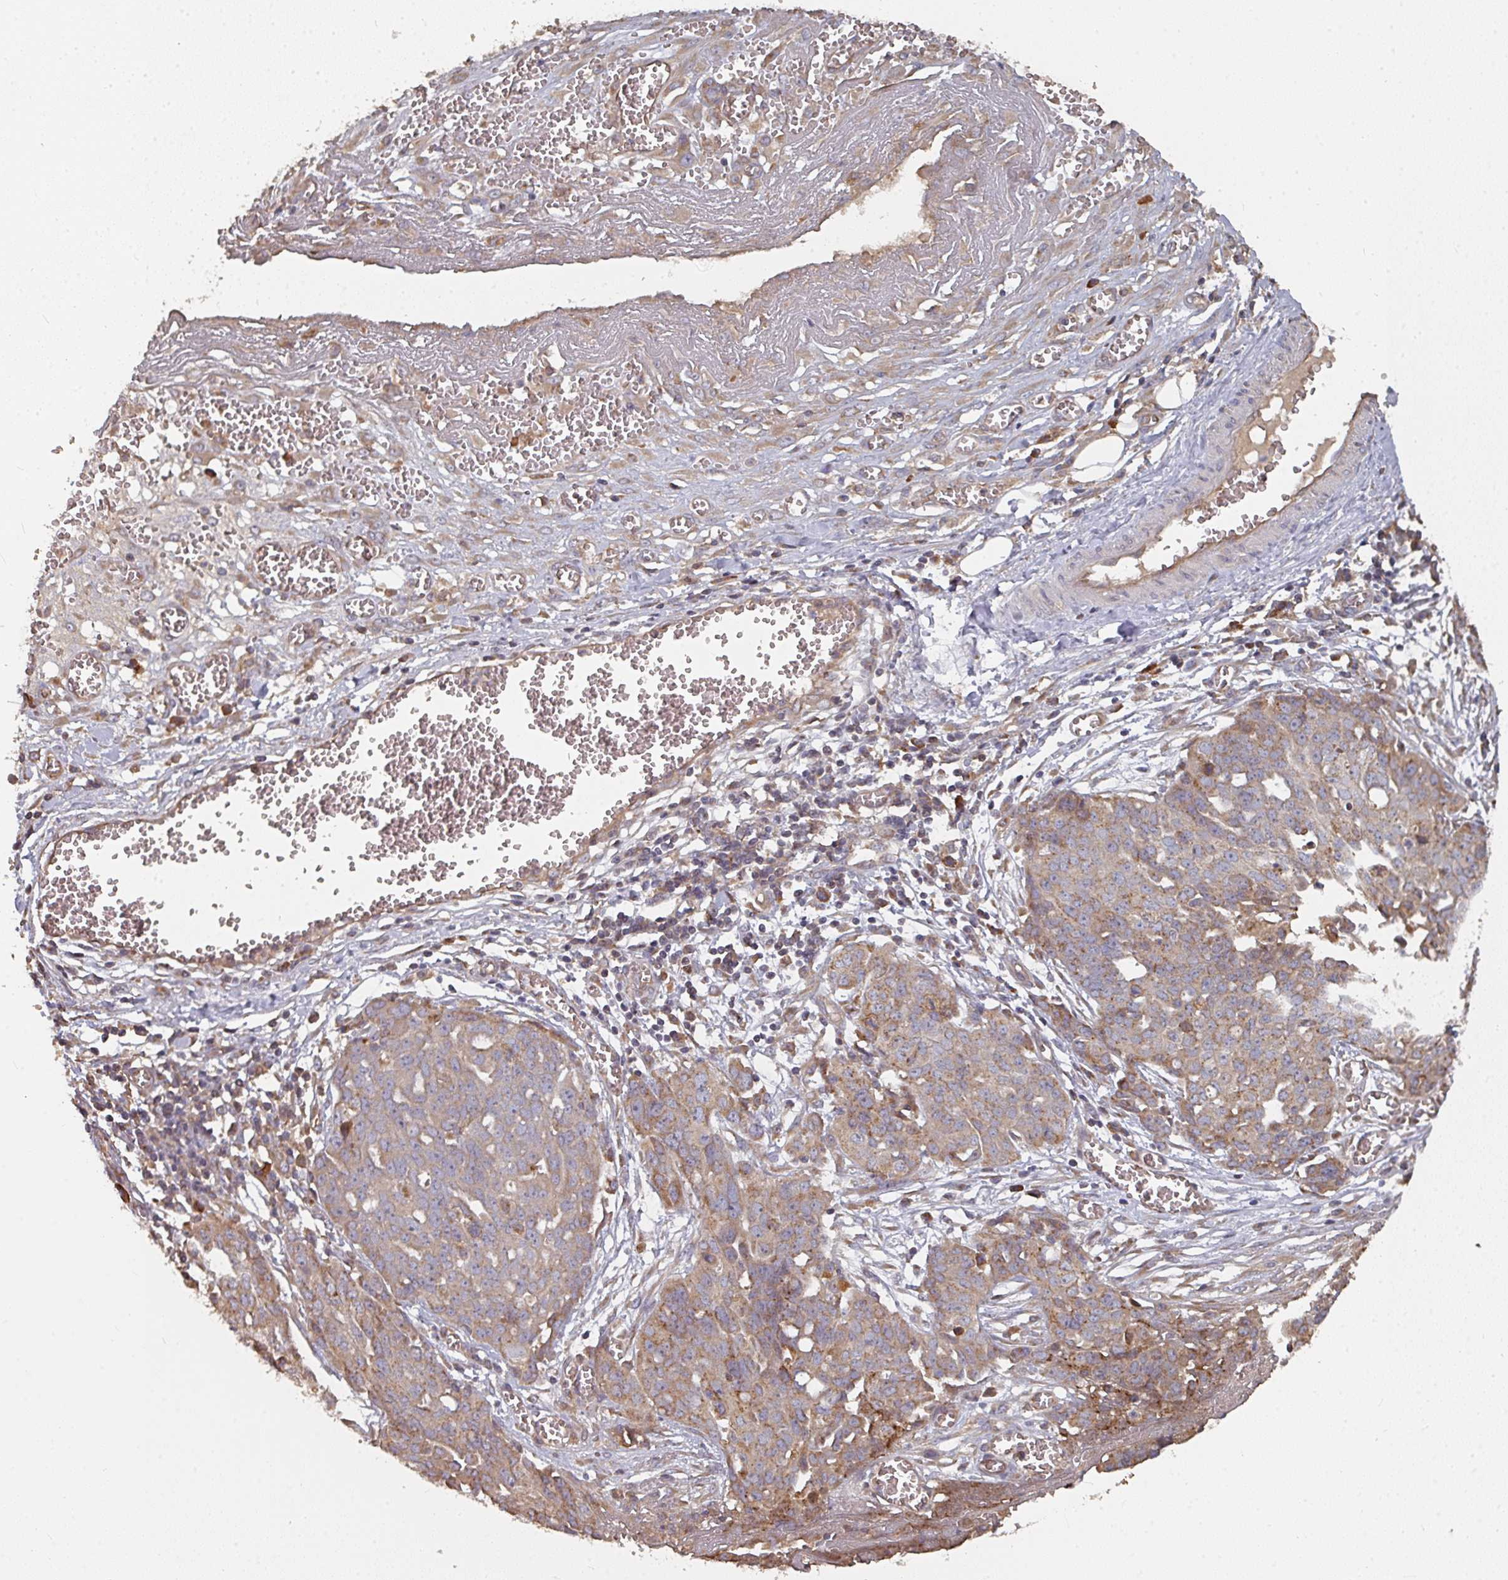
{"staining": {"intensity": "moderate", "quantity": "25%-75%", "location": "cytoplasmic/membranous"}, "tissue": "ovarian cancer", "cell_type": "Tumor cells", "image_type": "cancer", "snomed": [{"axis": "morphology", "description": "Cystadenocarcinoma, serous, NOS"}, {"axis": "topography", "description": "Soft tissue"}, {"axis": "topography", "description": "Ovary"}], "caption": "This is an image of immunohistochemistry (IHC) staining of ovarian cancer, which shows moderate positivity in the cytoplasmic/membranous of tumor cells.", "gene": "EDEM2", "patient": {"sex": "female", "age": 57}}